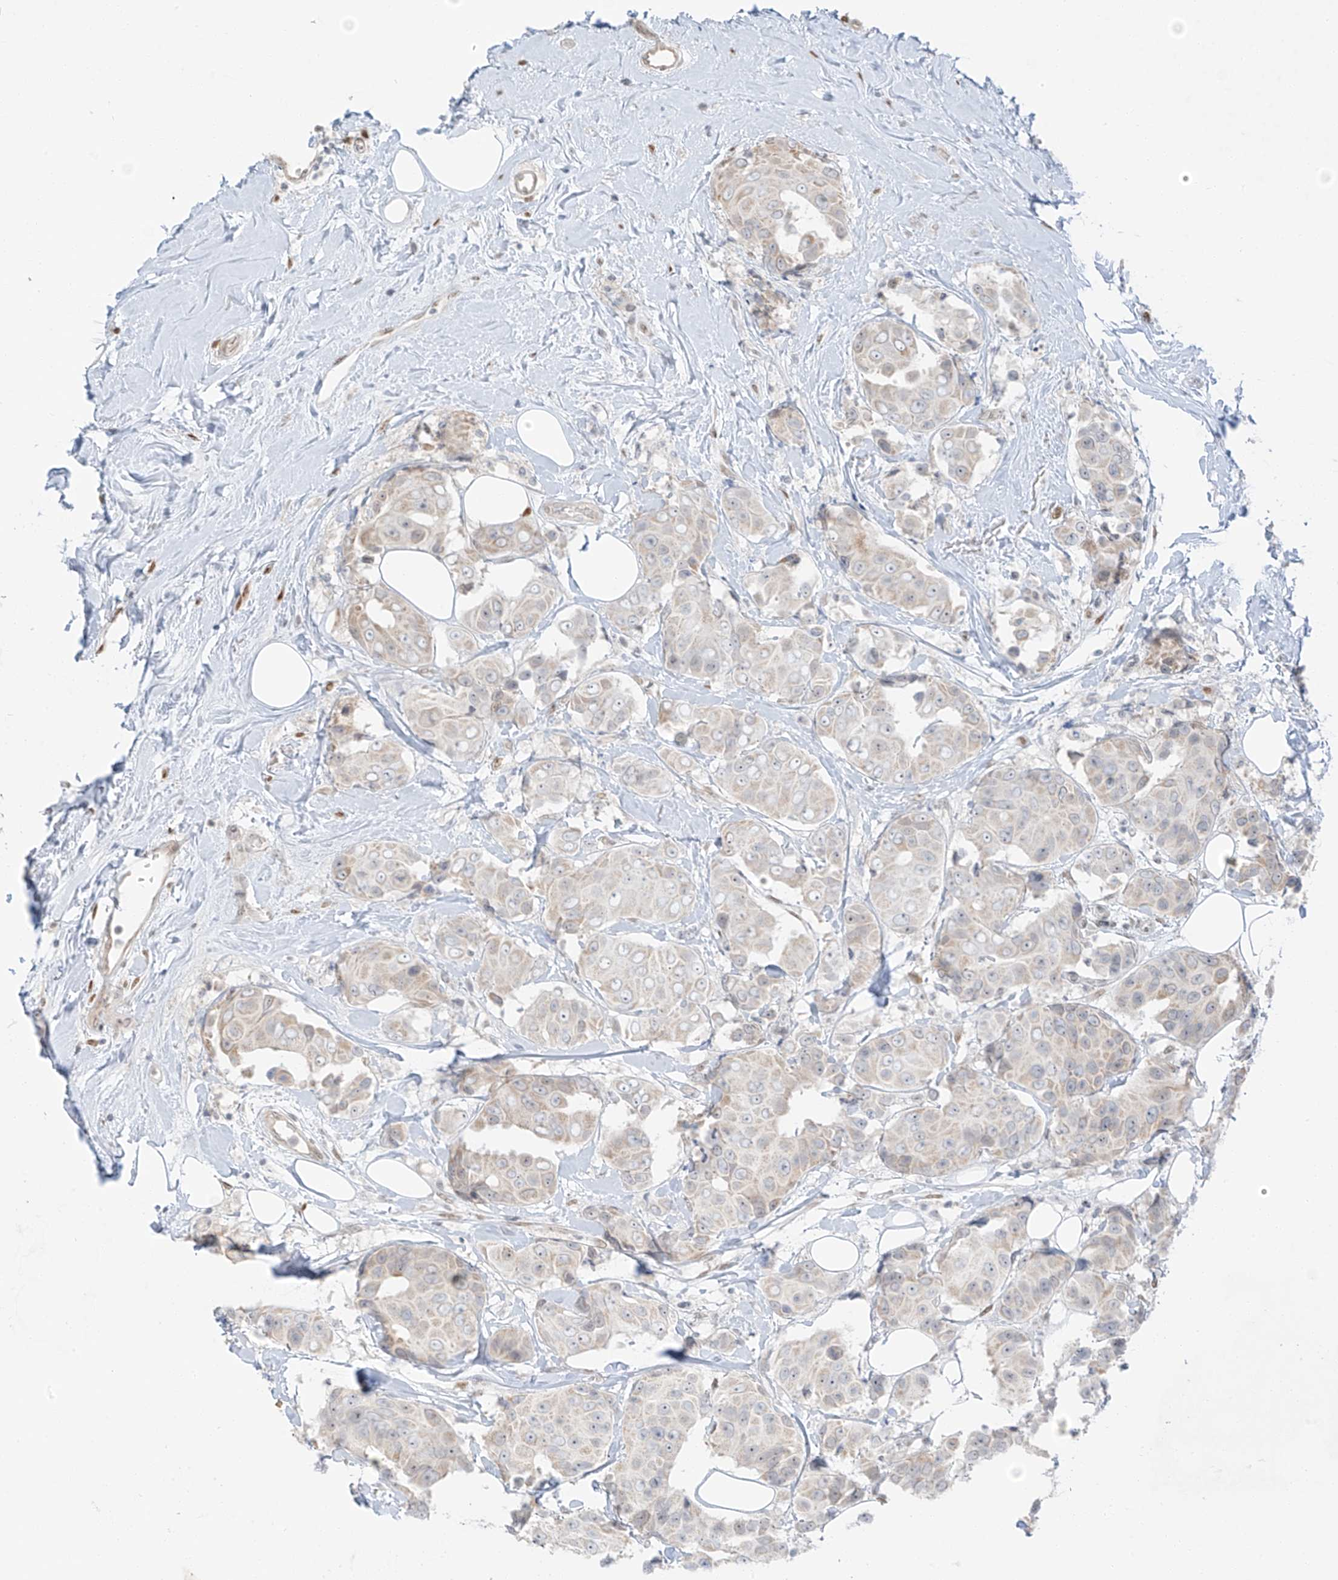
{"staining": {"intensity": "weak", "quantity": "<25%", "location": "cytoplasmic/membranous,nuclear"}, "tissue": "breast cancer", "cell_type": "Tumor cells", "image_type": "cancer", "snomed": [{"axis": "morphology", "description": "Normal tissue, NOS"}, {"axis": "morphology", "description": "Duct carcinoma"}, {"axis": "topography", "description": "Breast"}], "caption": "Immunohistochemistry (IHC) of breast cancer (invasive ductal carcinoma) shows no staining in tumor cells.", "gene": "ZNF774", "patient": {"sex": "female", "age": 39}}